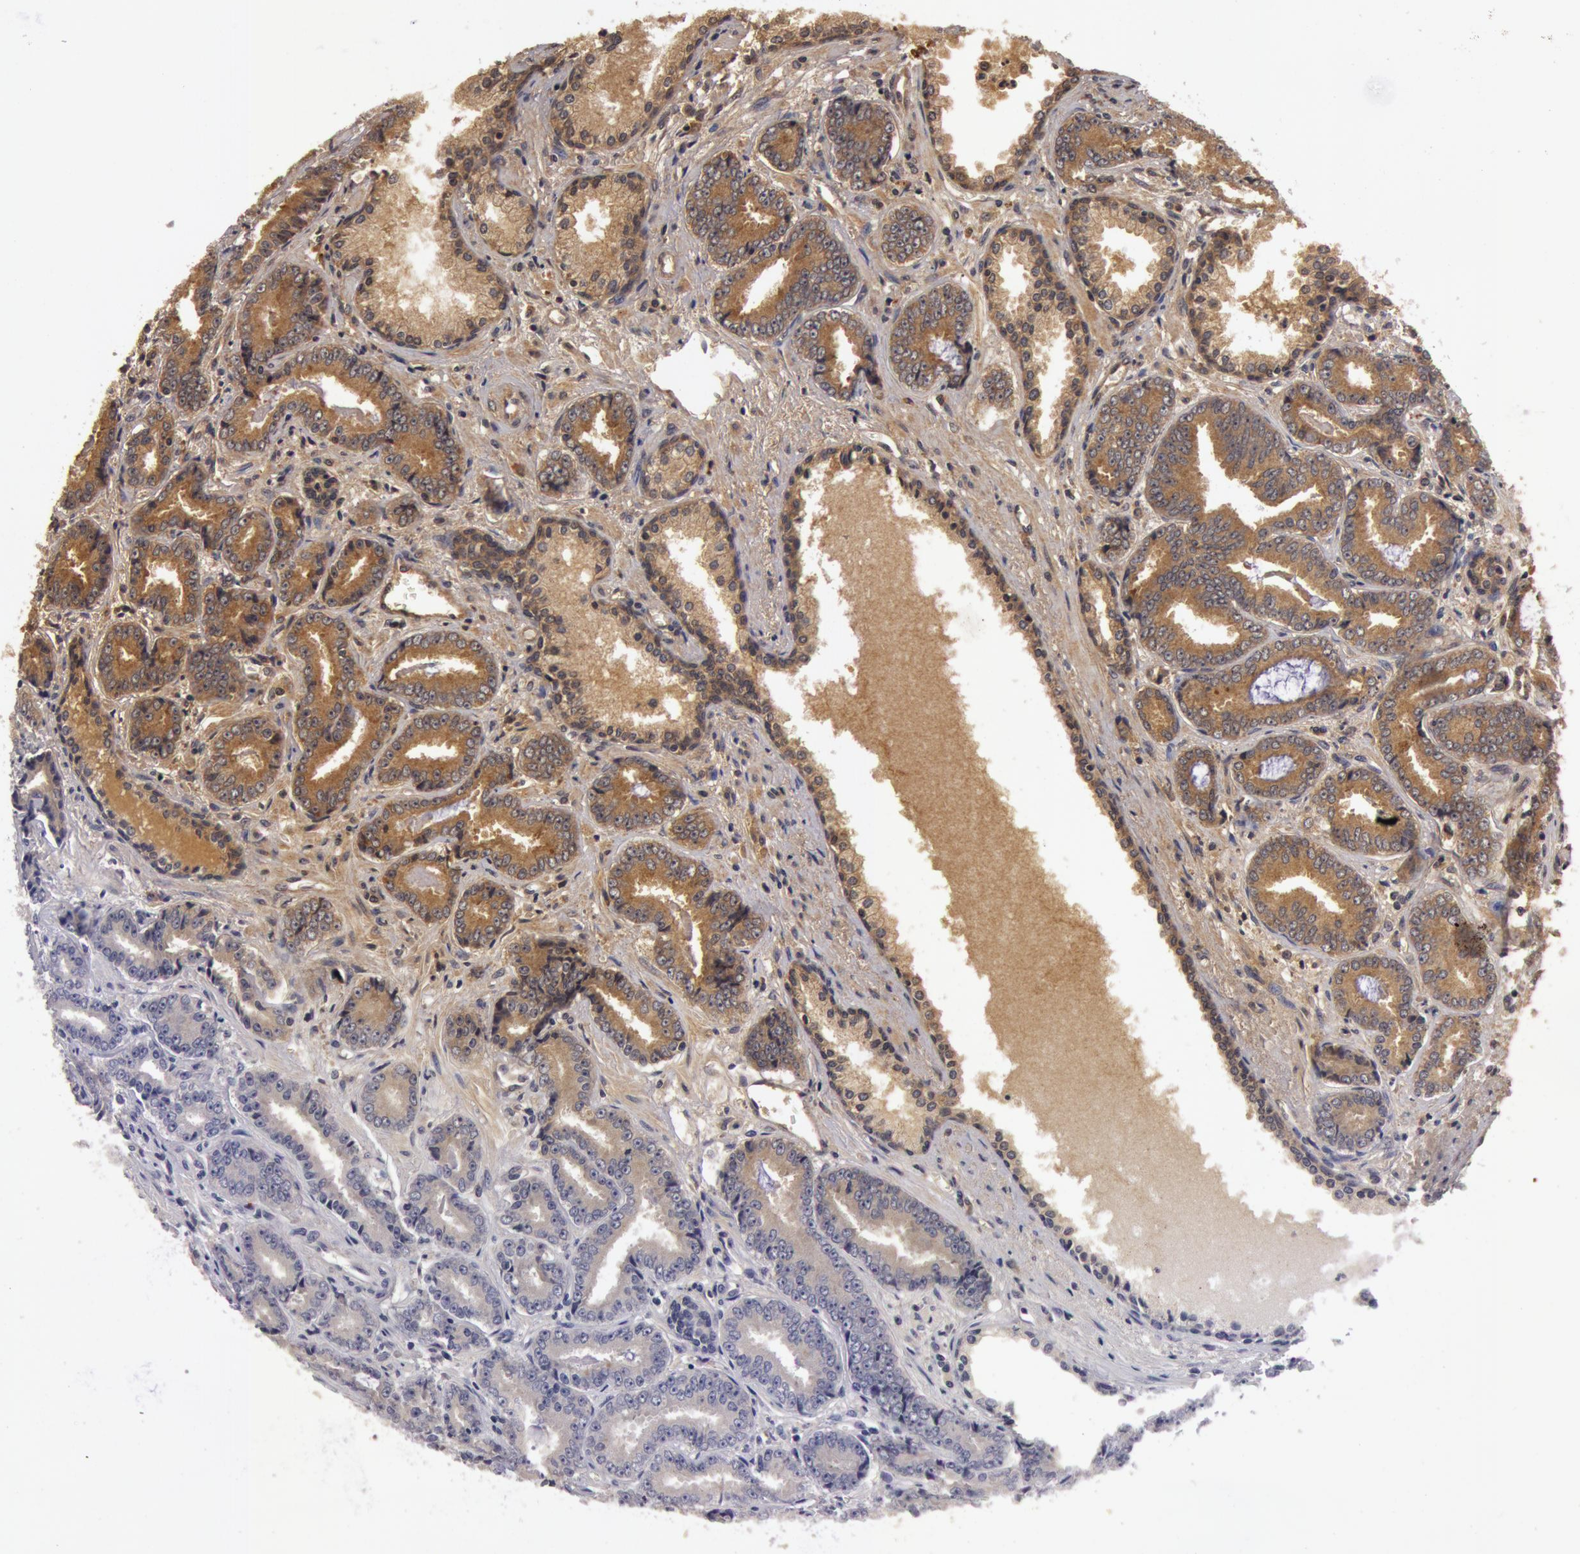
{"staining": {"intensity": "moderate", "quantity": ">75%", "location": "cytoplasmic/membranous"}, "tissue": "prostate cancer", "cell_type": "Tumor cells", "image_type": "cancer", "snomed": [{"axis": "morphology", "description": "Adenocarcinoma, Low grade"}, {"axis": "topography", "description": "Prostate"}], "caption": "Immunohistochemistry (IHC) of adenocarcinoma (low-grade) (prostate) displays medium levels of moderate cytoplasmic/membranous staining in about >75% of tumor cells.", "gene": "BCHE", "patient": {"sex": "male", "age": 65}}